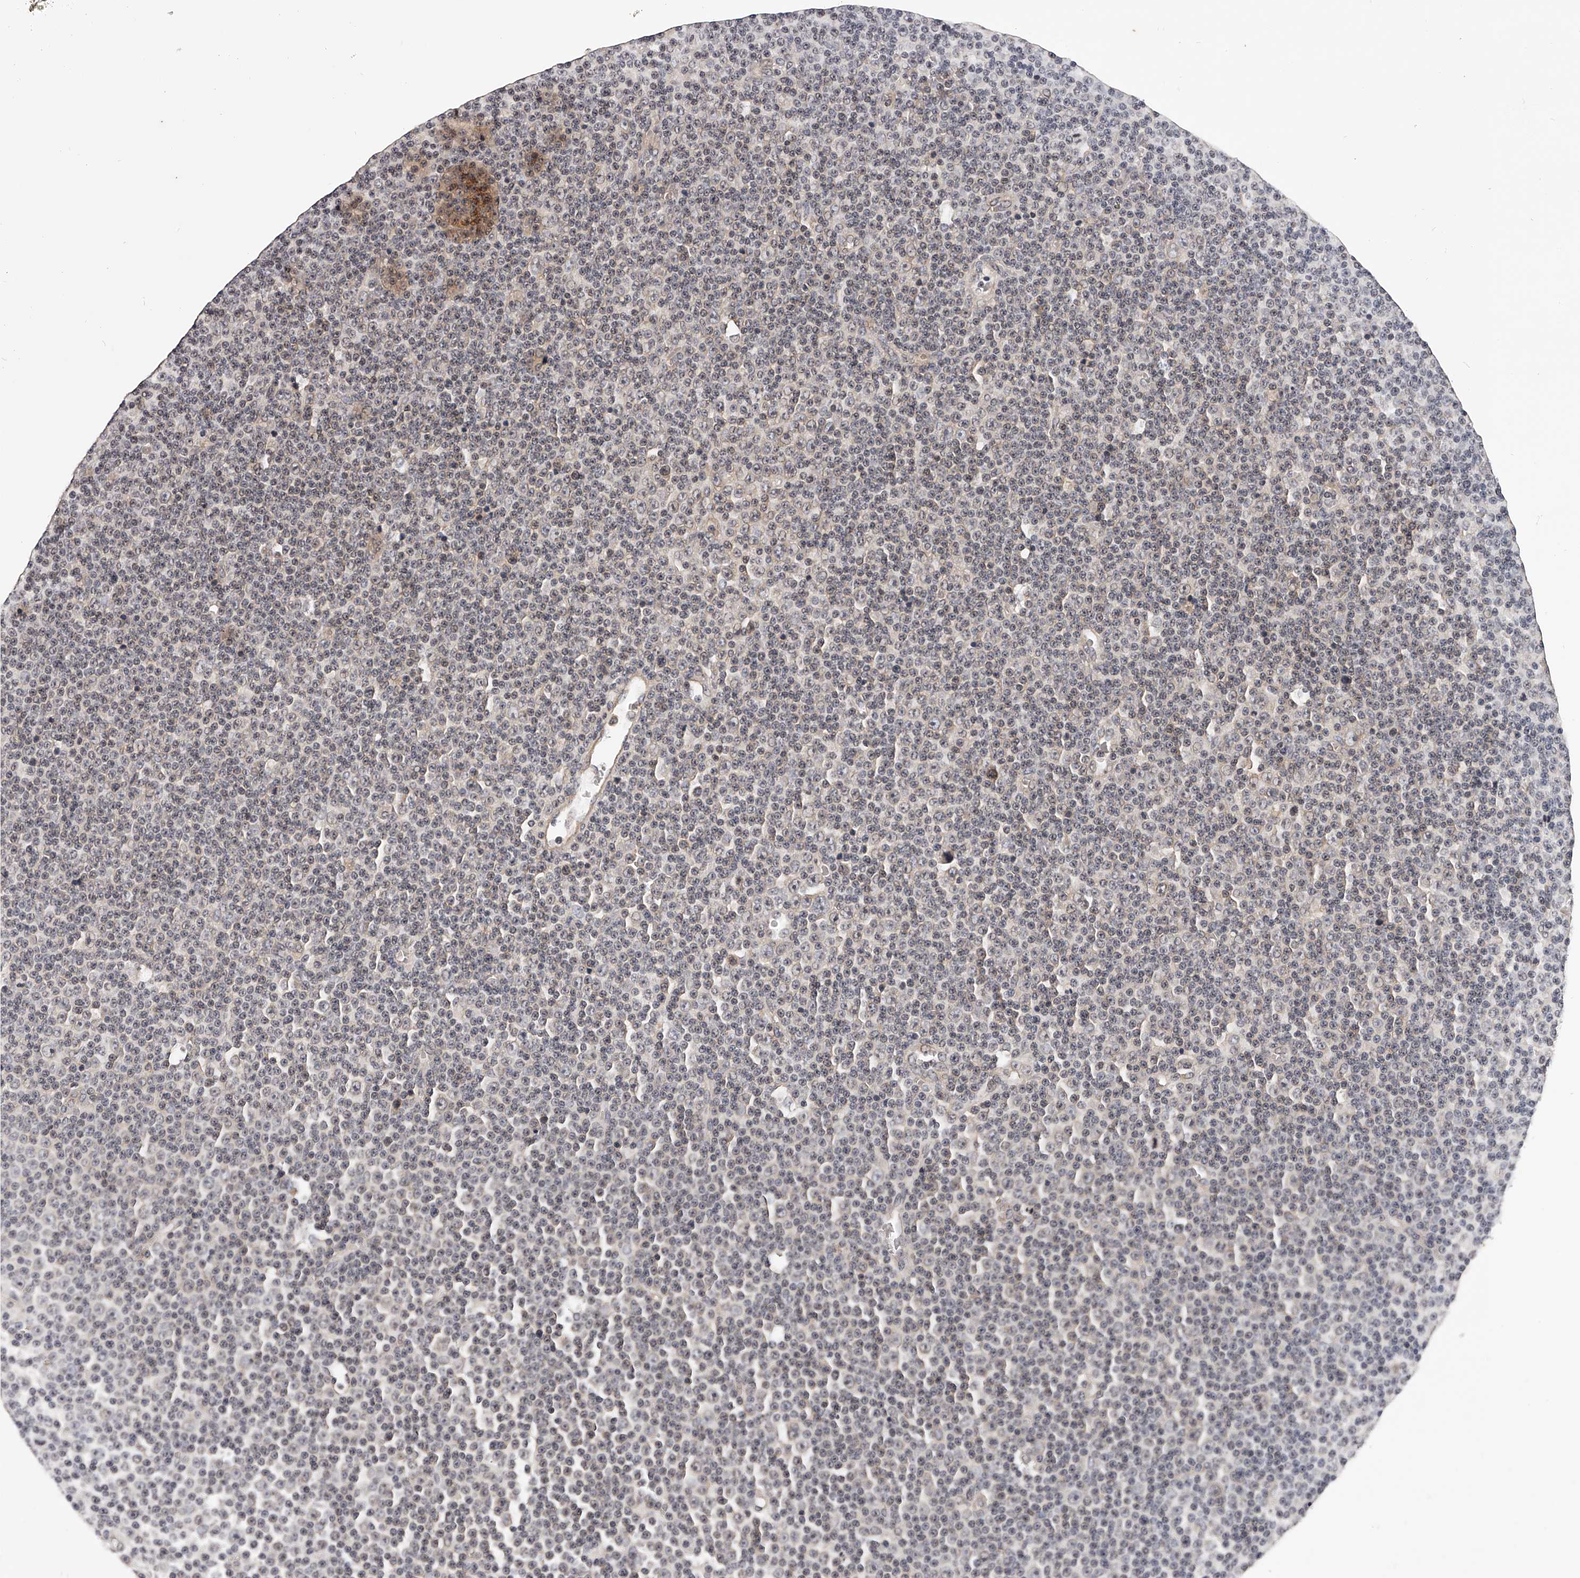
{"staining": {"intensity": "weak", "quantity": "25%-75%", "location": "nuclear"}, "tissue": "lymphoma", "cell_type": "Tumor cells", "image_type": "cancer", "snomed": [{"axis": "morphology", "description": "Malignant lymphoma, non-Hodgkin's type, Low grade"}, {"axis": "topography", "description": "Lymph node"}], "caption": "Immunohistochemistry (DAB) staining of lymphoma demonstrates weak nuclear protein expression in about 25%-75% of tumor cells. (brown staining indicates protein expression, while blue staining denotes nuclei).", "gene": "PFDN2", "patient": {"sex": "female", "age": 67}}